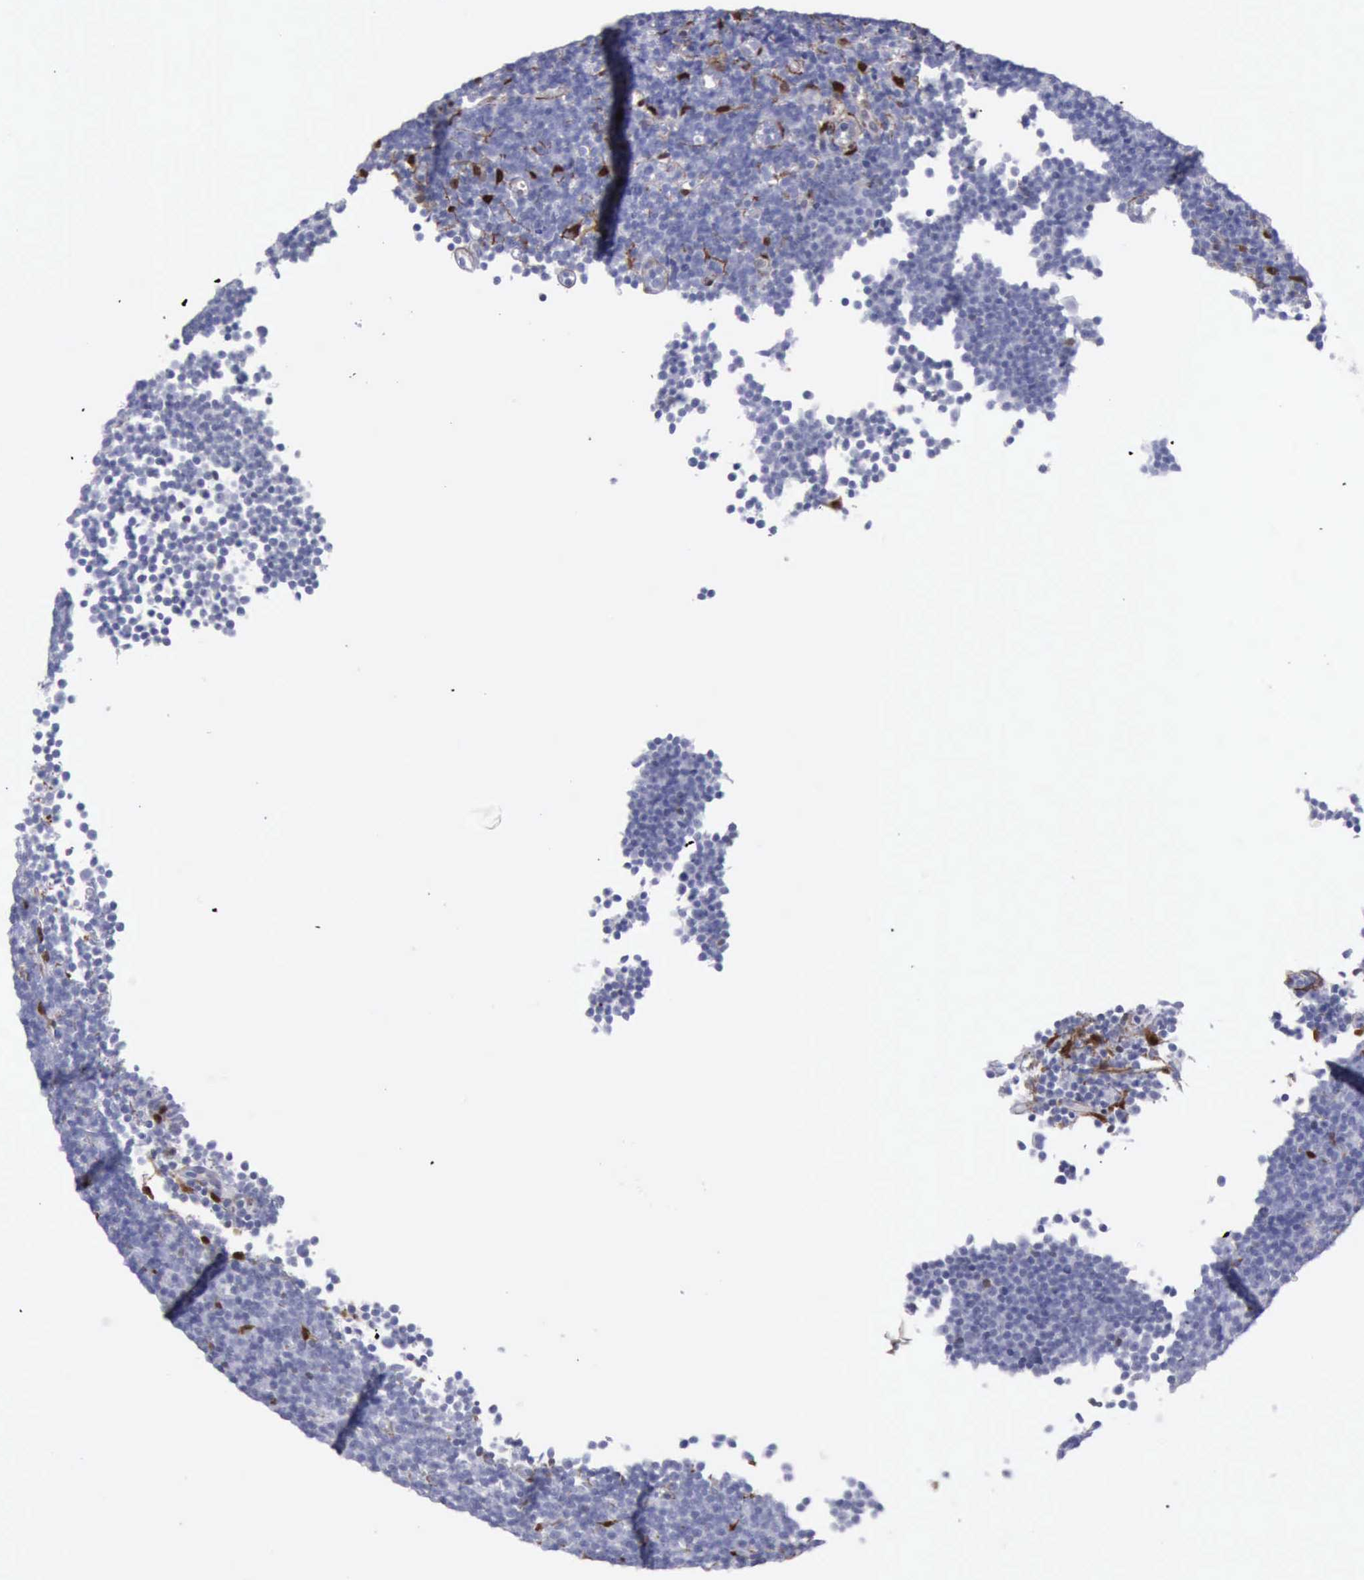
{"staining": {"intensity": "negative", "quantity": "none", "location": "none"}, "tissue": "lymphoma", "cell_type": "Tumor cells", "image_type": "cancer", "snomed": [{"axis": "morphology", "description": "Malignant lymphoma, non-Hodgkin's type, Low grade"}, {"axis": "topography", "description": "Lymph node"}], "caption": "High magnification brightfield microscopy of malignant lymphoma, non-Hodgkin's type (low-grade) stained with DAB (brown) and counterstained with hematoxylin (blue): tumor cells show no significant expression.", "gene": "FHL1", "patient": {"sex": "male", "age": 57}}